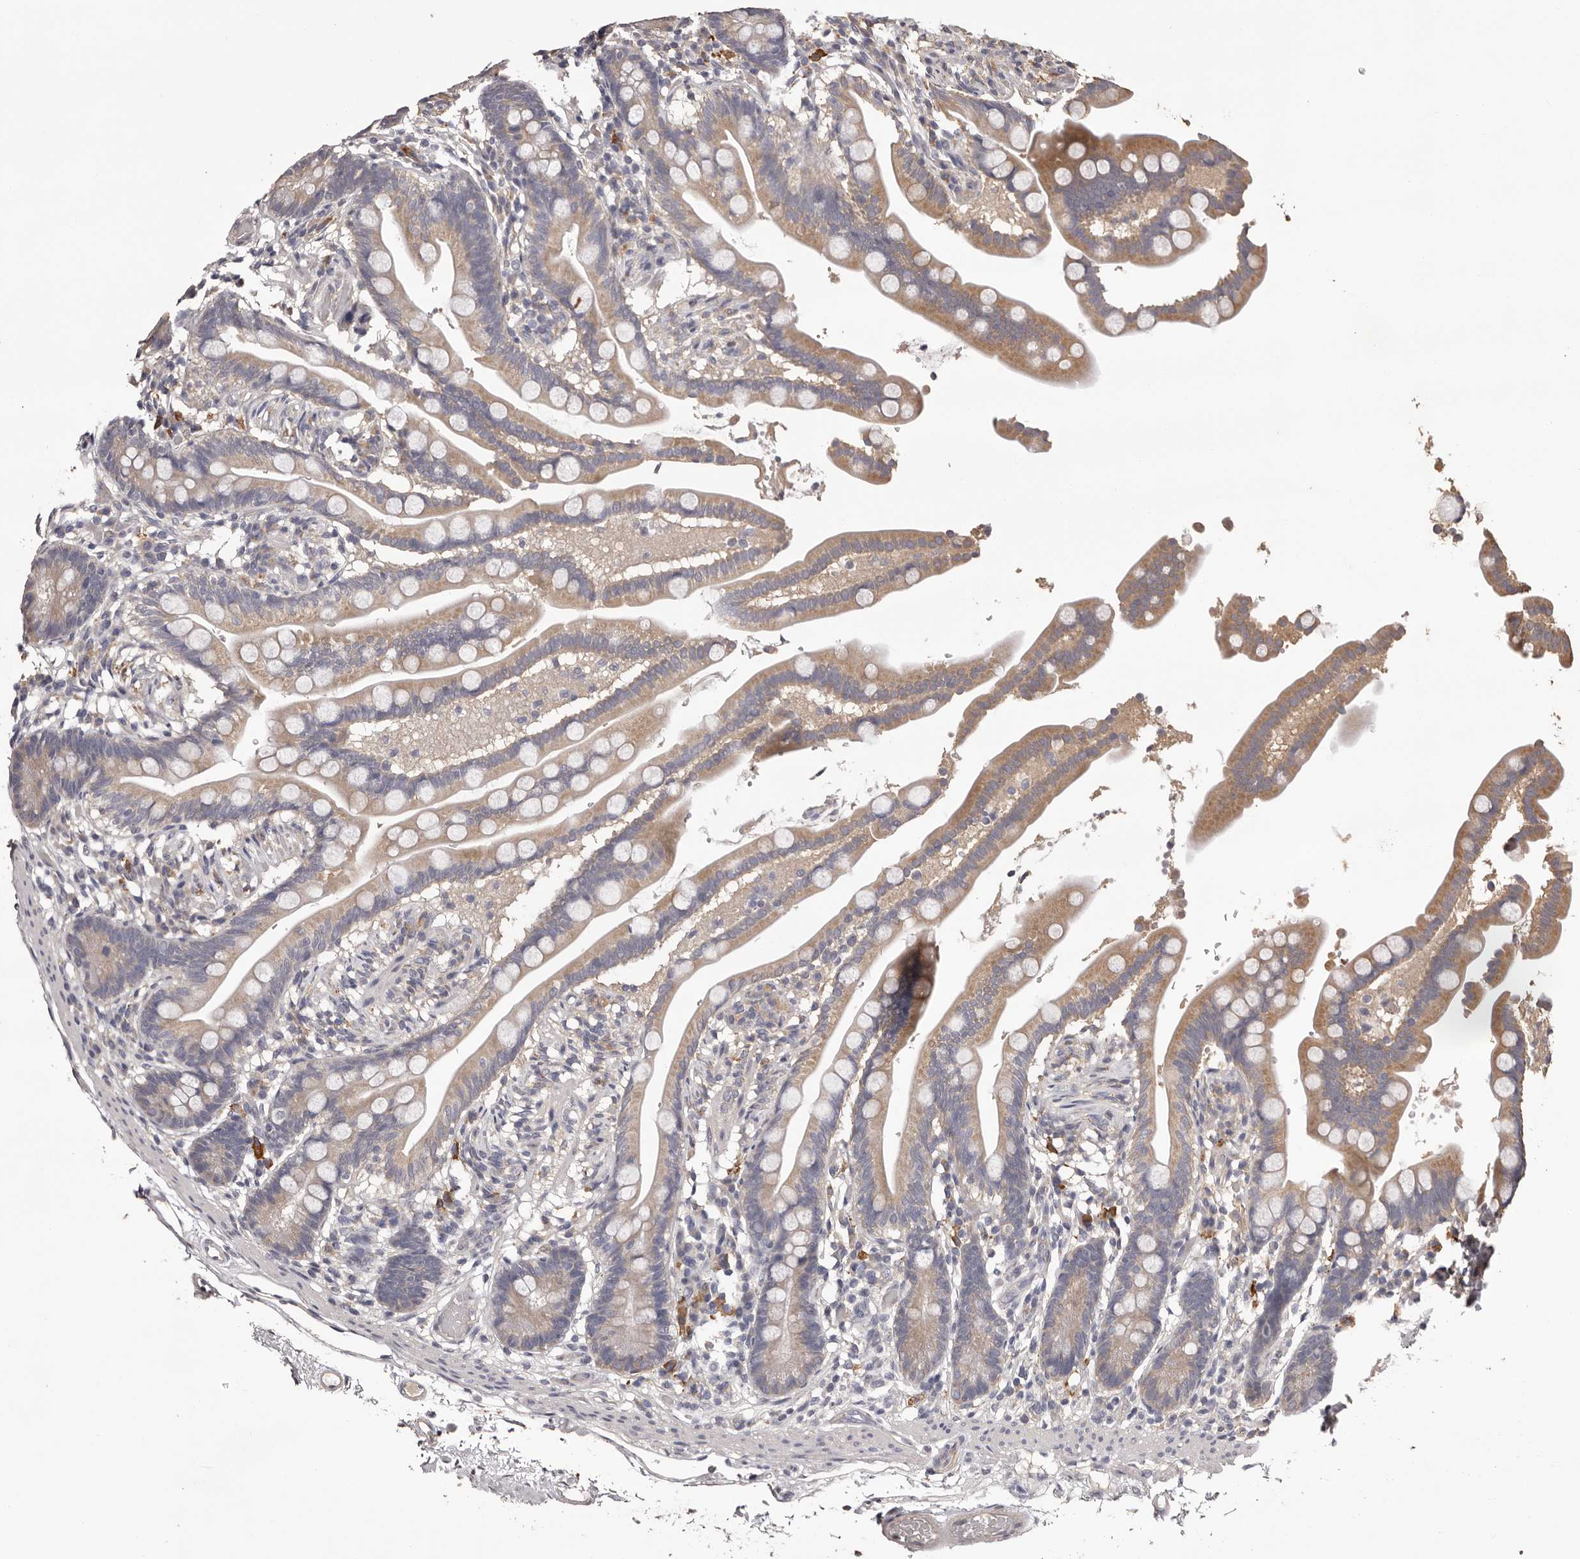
{"staining": {"intensity": "weak", "quantity": "<25%", "location": "cytoplasmic/membranous"}, "tissue": "colon", "cell_type": "Endothelial cells", "image_type": "normal", "snomed": [{"axis": "morphology", "description": "Normal tissue, NOS"}, {"axis": "topography", "description": "Smooth muscle"}, {"axis": "topography", "description": "Colon"}], "caption": "Endothelial cells show no significant protein staining in unremarkable colon. (Brightfield microscopy of DAB (3,3'-diaminobenzidine) immunohistochemistry (IHC) at high magnification).", "gene": "ETNK1", "patient": {"sex": "male", "age": 73}}